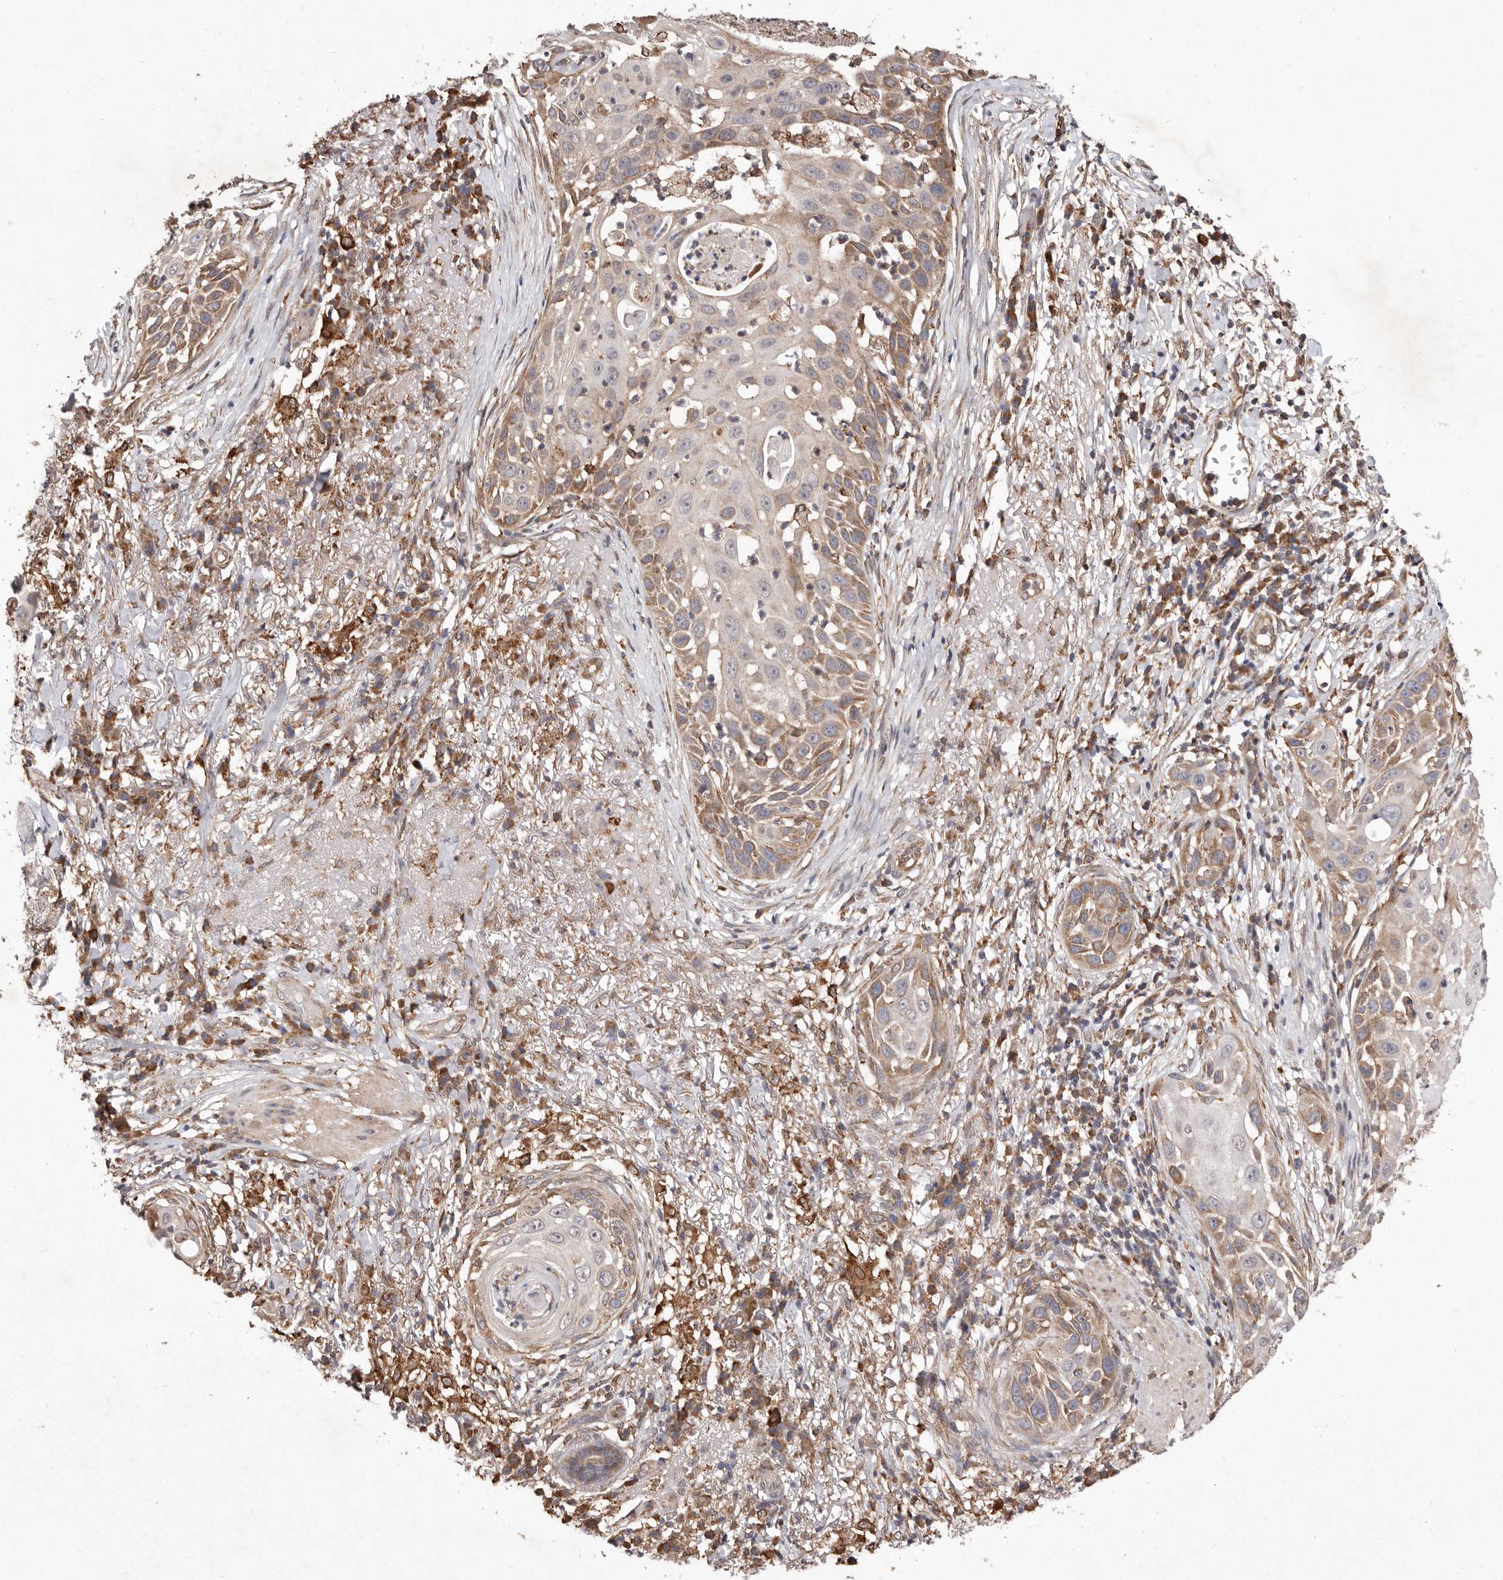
{"staining": {"intensity": "moderate", "quantity": "25%-75%", "location": "cytoplasmic/membranous"}, "tissue": "skin cancer", "cell_type": "Tumor cells", "image_type": "cancer", "snomed": [{"axis": "morphology", "description": "Squamous cell carcinoma, NOS"}, {"axis": "topography", "description": "Skin"}], "caption": "Moderate cytoplasmic/membranous protein expression is identified in about 25%-75% of tumor cells in squamous cell carcinoma (skin). Ihc stains the protein in brown and the nuclei are stained blue.", "gene": "RRM2B", "patient": {"sex": "female", "age": 44}}